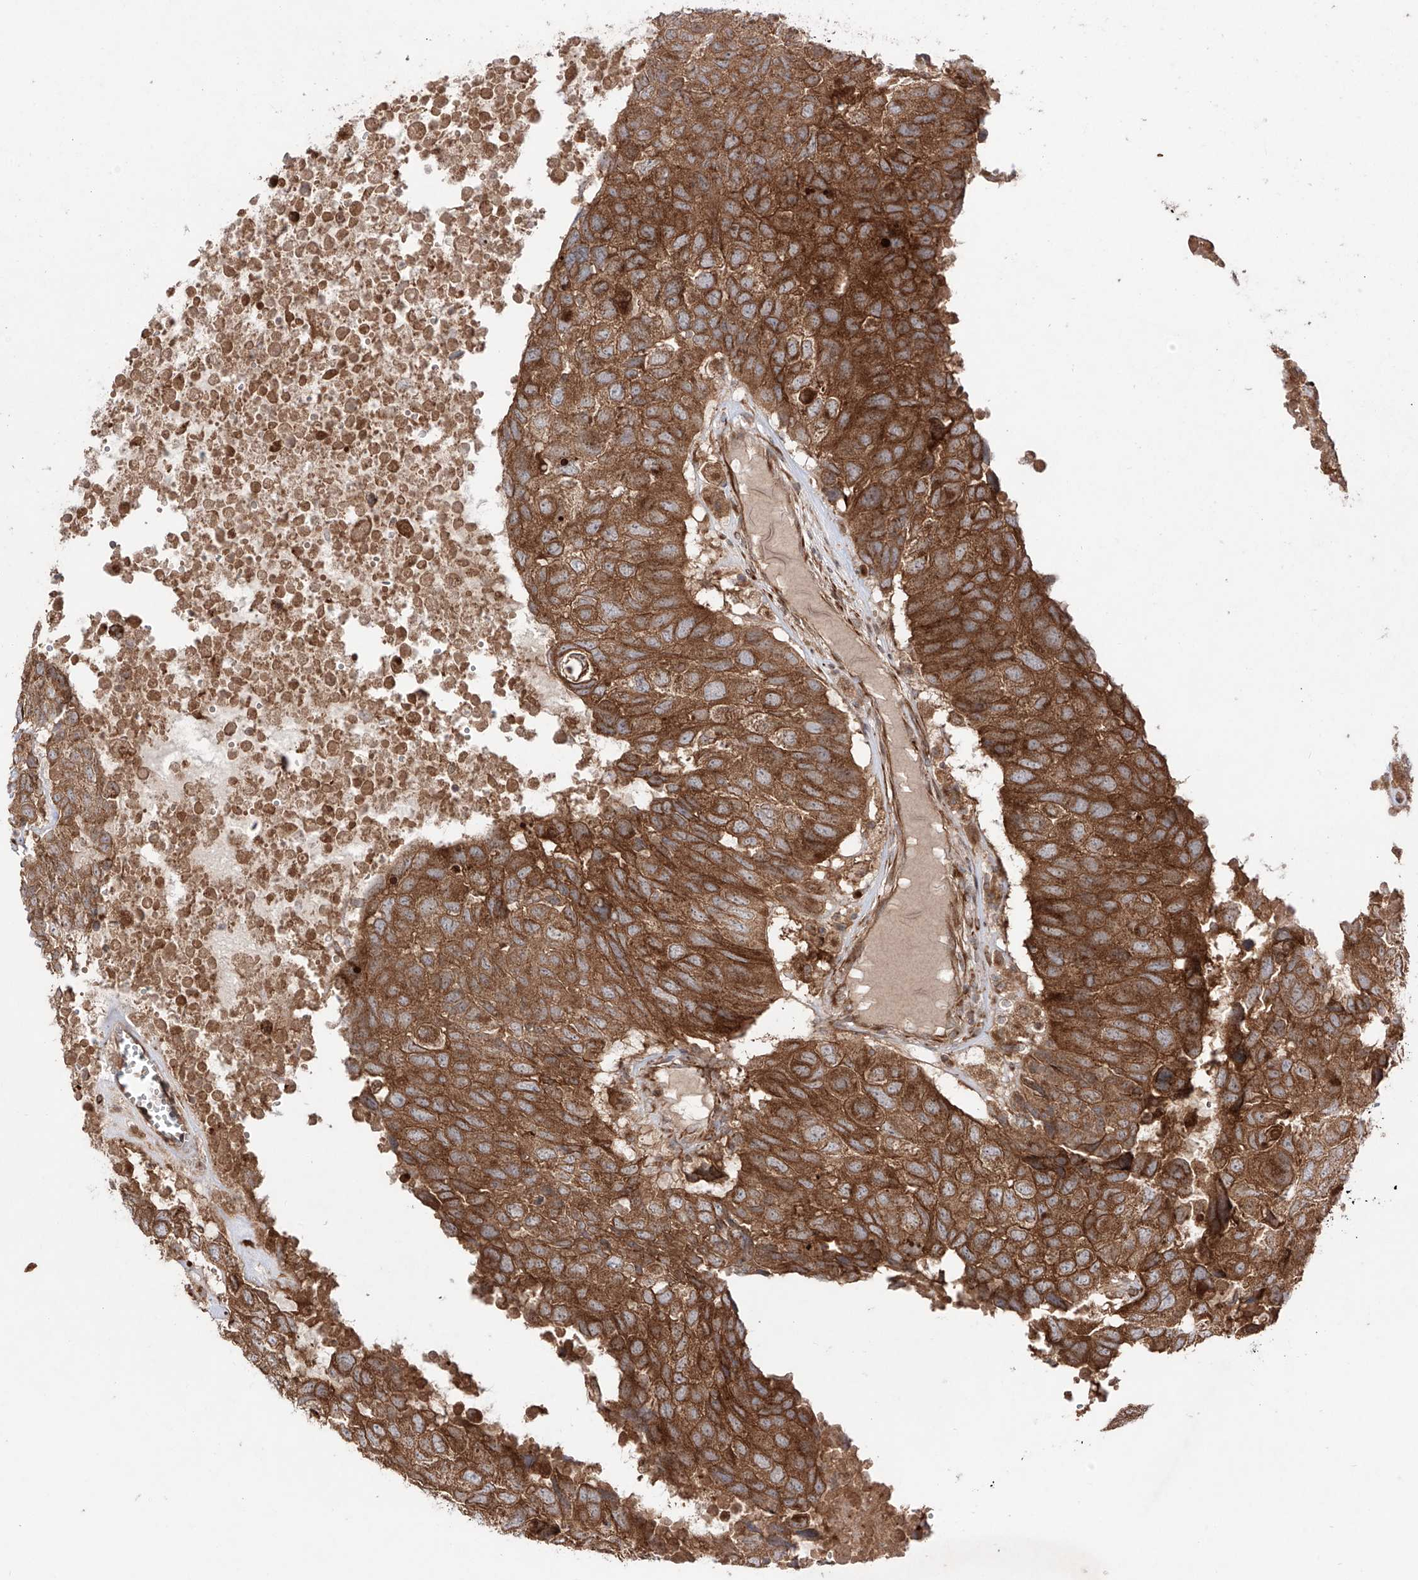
{"staining": {"intensity": "strong", "quantity": ">75%", "location": "cytoplasmic/membranous"}, "tissue": "head and neck cancer", "cell_type": "Tumor cells", "image_type": "cancer", "snomed": [{"axis": "morphology", "description": "Squamous cell carcinoma, NOS"}, {"axis": "topography", "description": "Head-Neck"}], "caption": "Immunohistochemistry (DAB (3,3'-diaminobenzidine)) staining of head and neck squamous cell carcinoma demonstrates strong cytoplasmic/membranous protein positivity in about >75% of tumor cells.", "gene": "YKT6", "patient": {"sex": "male", "age": 66}}